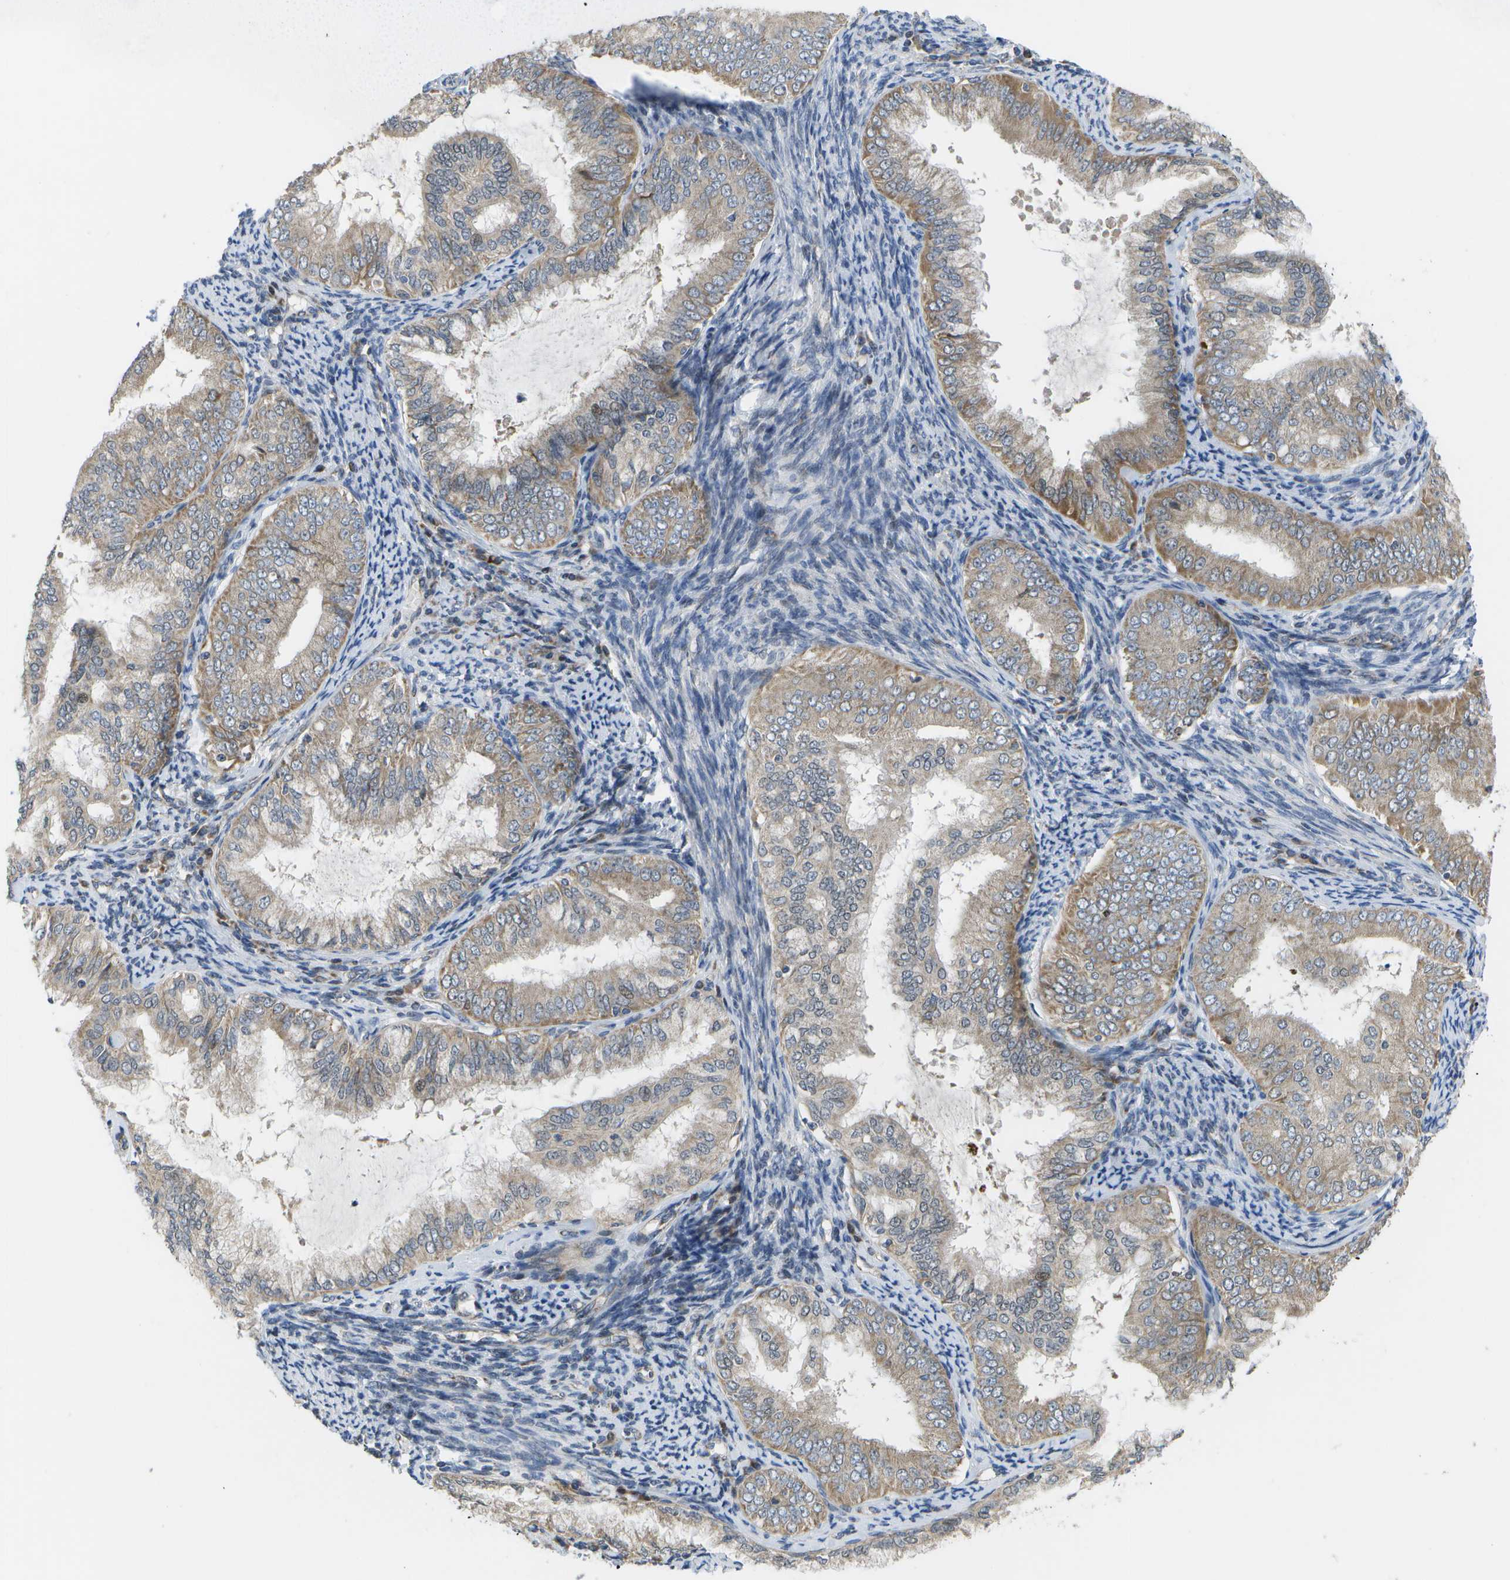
{"staining": {"intensity": "moderate", "quantity": ">75%", "location": "cytoplasmic/membranous"}, "tissue": "endometrial cancer", "cell_type": "Tumor cells", "image_type": "cancer", "snomed": [{"axis": "morphology", "description": "Adenocarcinoma, NOS"}, {"axis": "topography", "description": "Endometrium"}], "caption": "A brown stain highlights moderate cytoplasmic/membranous staining of a protein in human adenocarcinoma (endometrial) tumor cells. The staining is performed using DAB (3,3'-diaminobenzidine) brown chromogen to label protein expression. The nuclei are counter-stained blue using hematoxylin.", "gene": "HADHA", "patient": {"sex": "female", "age": 63}}